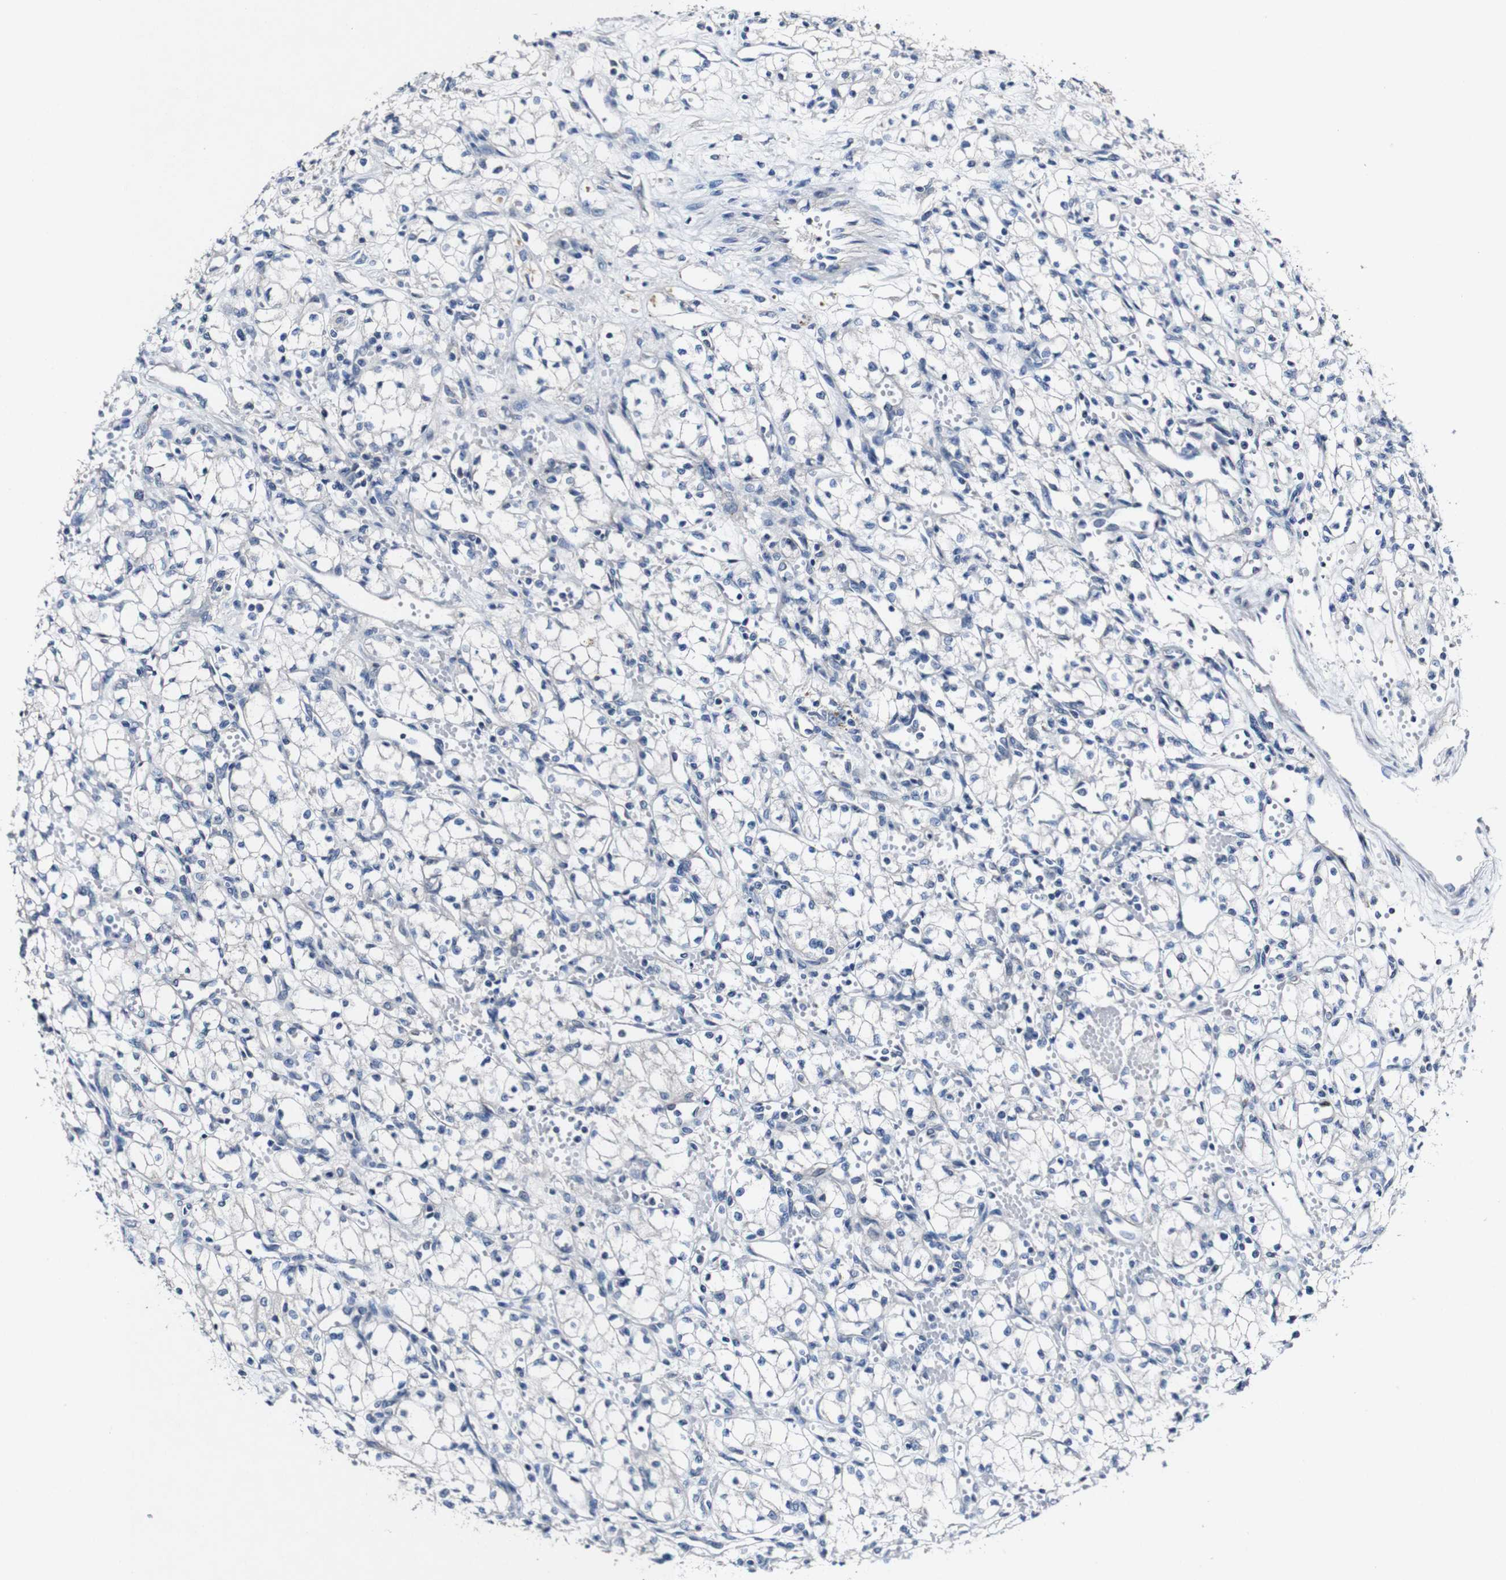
{"staining": {"intensity": "negative", "quantity": "none", "location": "none"}, "tissue": "renal cancer", "cell_type": "Tumor cells", "image_type": "cancer", "snomed": [{"axis": "morphology", "description": "Normal tissue, NOS"}, {"axis": "morphology", "description": "Adenocarcinoma, NOS"}, {"axis": "topography", "description": "Kidney"}], "caption": "IHC histopathology image of neoplastic tissue: renal adenocarcinoma stained with DAB (3,3'-diaminobenzidine) shows no significant protein staining in tumor cells.", "gene": "GRAMD1A", "patient": {"sex": "male", "age": 59}}